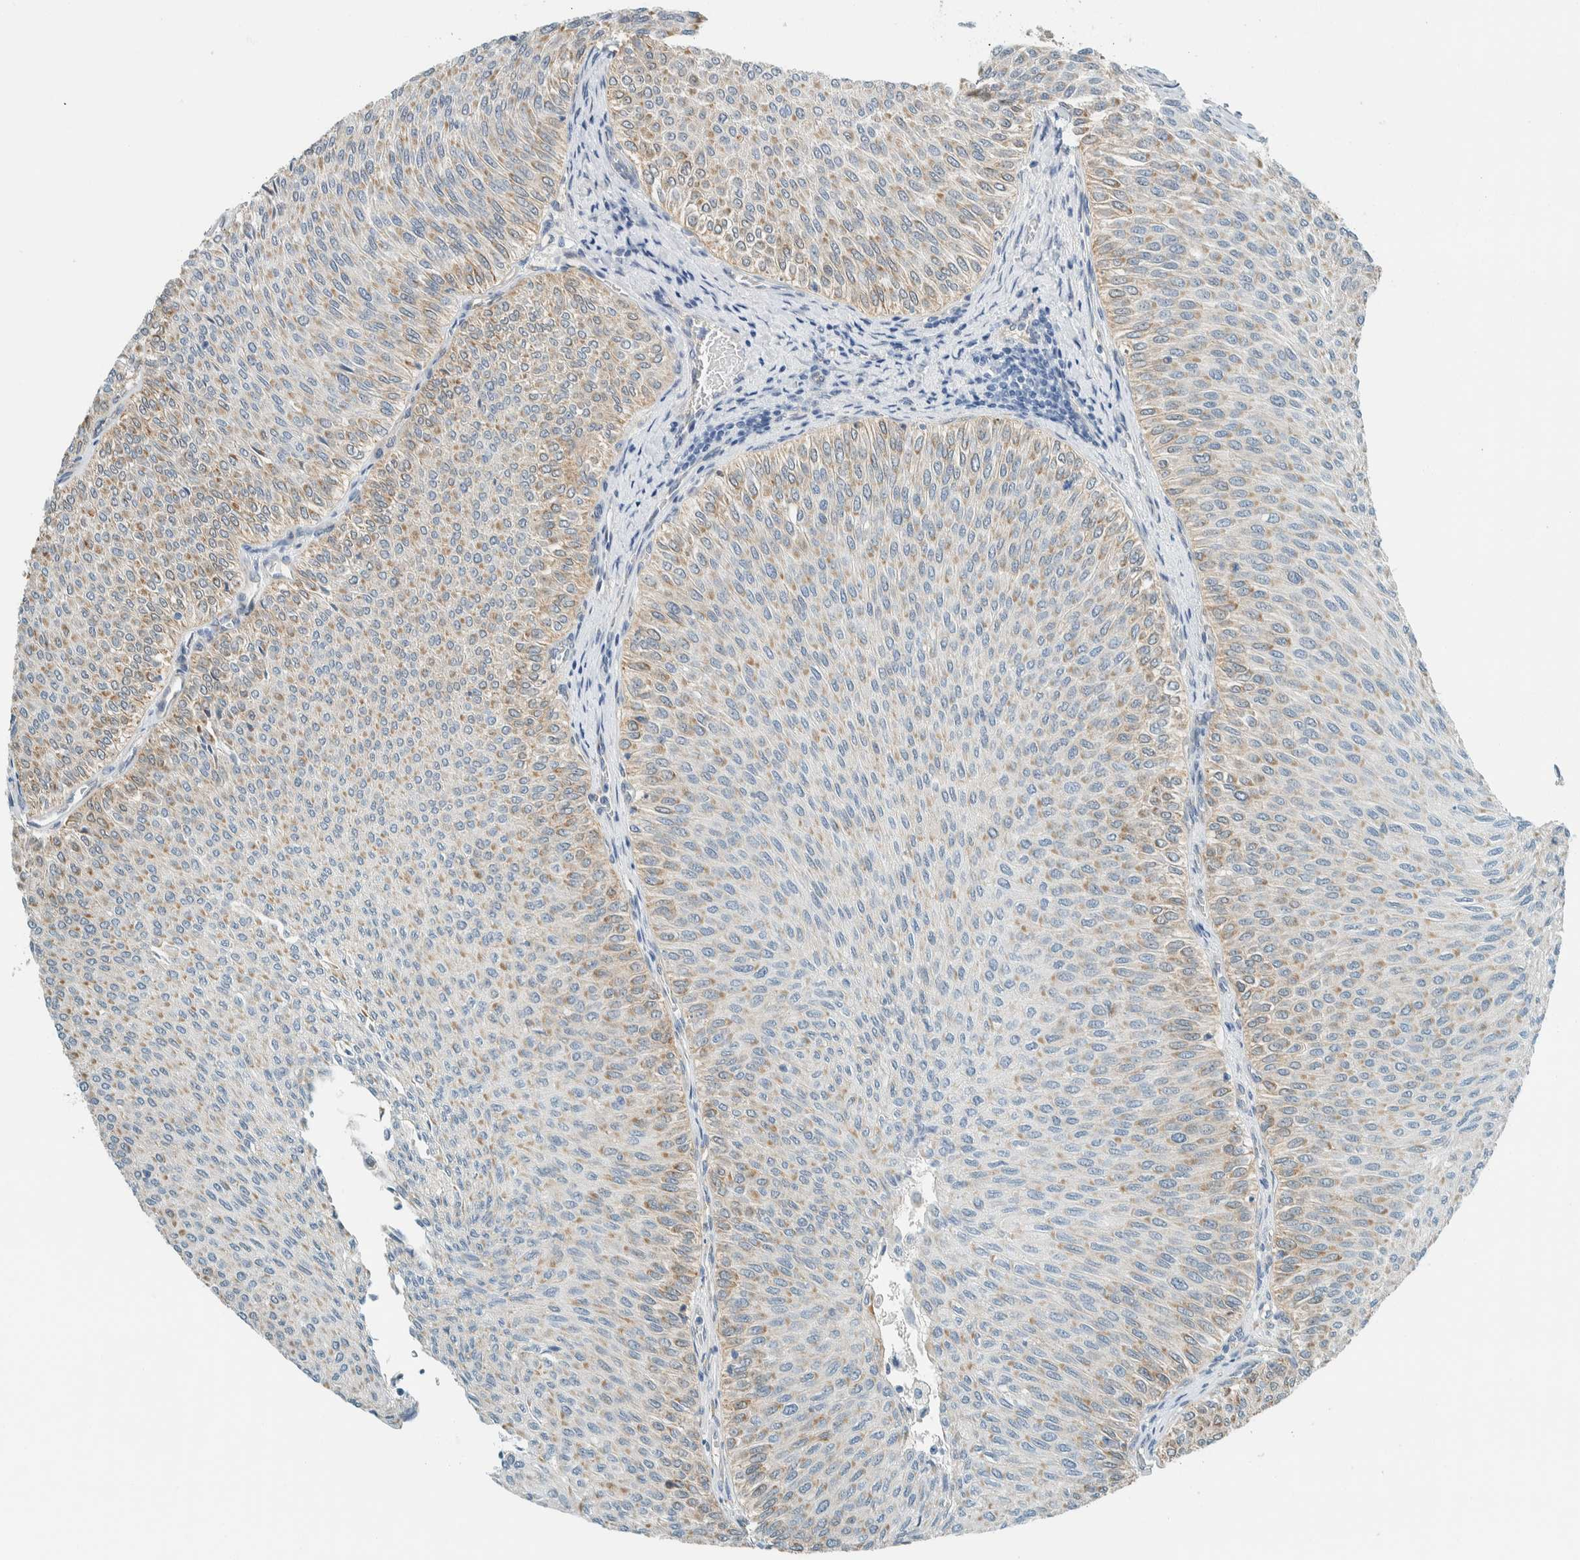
{"staining": {"intensity": "weak", "quantity": "25%-75%", "location": "cytoplasmic/membranous"}, "tissue": "urothelial cancer", "cell_type": "Tumor cells", "image_type": "cancer", "snomed": [{"axis": "morphology", "description": "Urothelial carcinoma, Low grade"}, {"axis": "topography", "description": "Urinary bladder"}], "caption": "This is an image of IHC staining of urothelial cancer, which shows weak positivity in the cytoplasmic/membranous of tumor cells.", "gene": "ALDH7A1", "patient": {"sex": "male", "age": 78}}